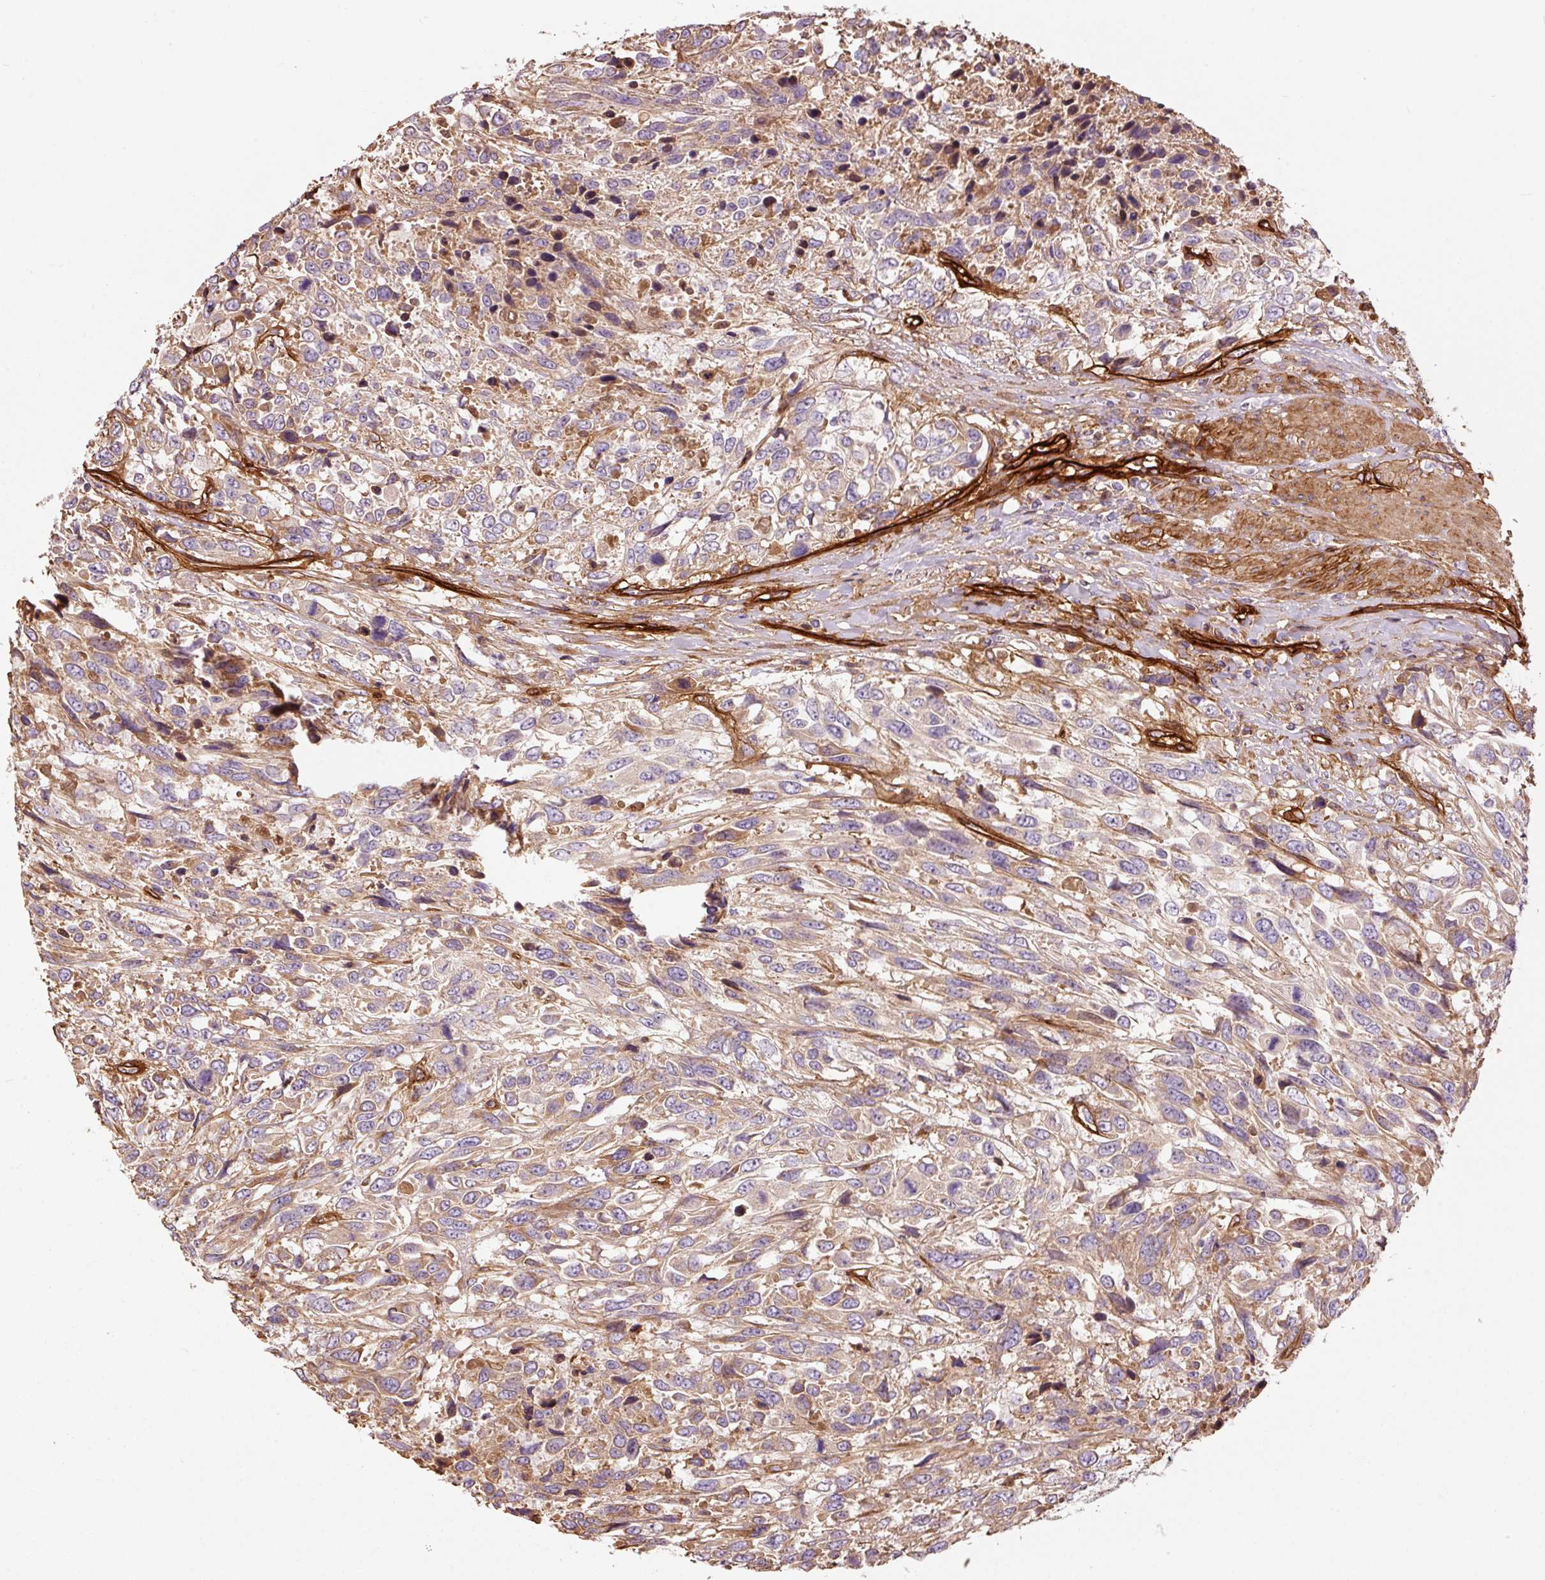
{"staining": {"intensity": "weak", "quantity": "25%-75%", "location": "cytoplasmic/membranous"}, "tissue": "urothelial cancer", "cell_type": "Tumor cells", "image_type": "cancer", "snomed": [{"axis": "morphology", "description": "Urothelial carcinoma, High grade"}, {"axis": "topography", "description": "Urinary bladder"}], "caption": "DAB immunohistochemical staining of human urothelial cancer reveals weak cytoplasmic/membranous protein expression in about 25%-75% of tumor cells.", "gene": "NID2", "patient": {"sex": "female", "age": 70}}